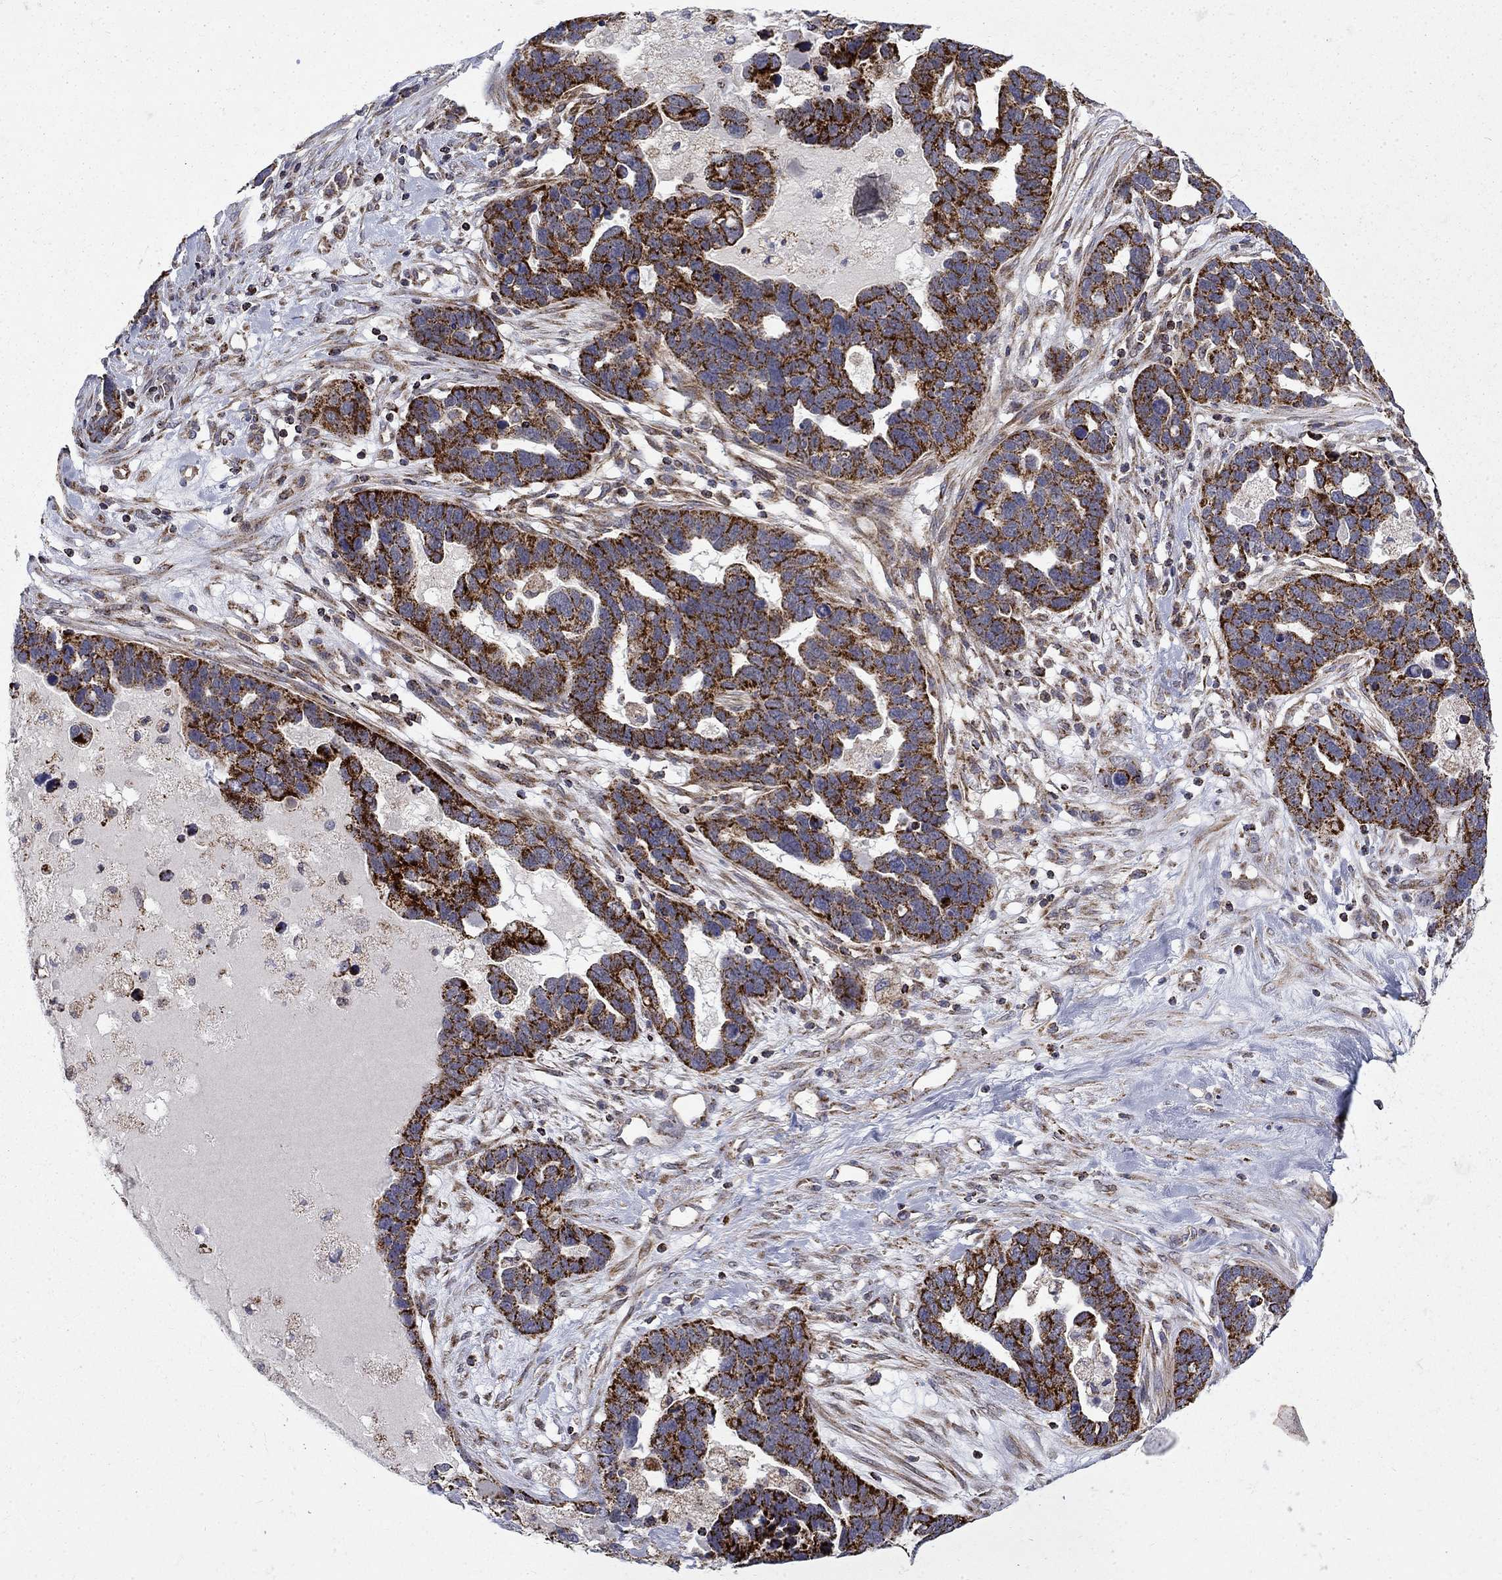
{"staining": {"intensity": "strong", "quantity": "25%-75%", "location": "cytoplasmic/membranous"}, "tissue": "ovarian cancer", "cell_type": "Tumor cells", "image_type": "cancer", "snomed": [{"axis": "morphology", "description": "Cystadenocarcinoma, serous, NOS"}, {"axis": "topography", "description": "Ovary"}], "caption": "Ovarian serous cystadenocarcinoma stained for a protein (brown) displays strong cytoplasmic/membranous positive staining in about 25%-75% of tumor cells.", "gene": "PCBP3", "patient": {"sex": "female", "age": 54}}